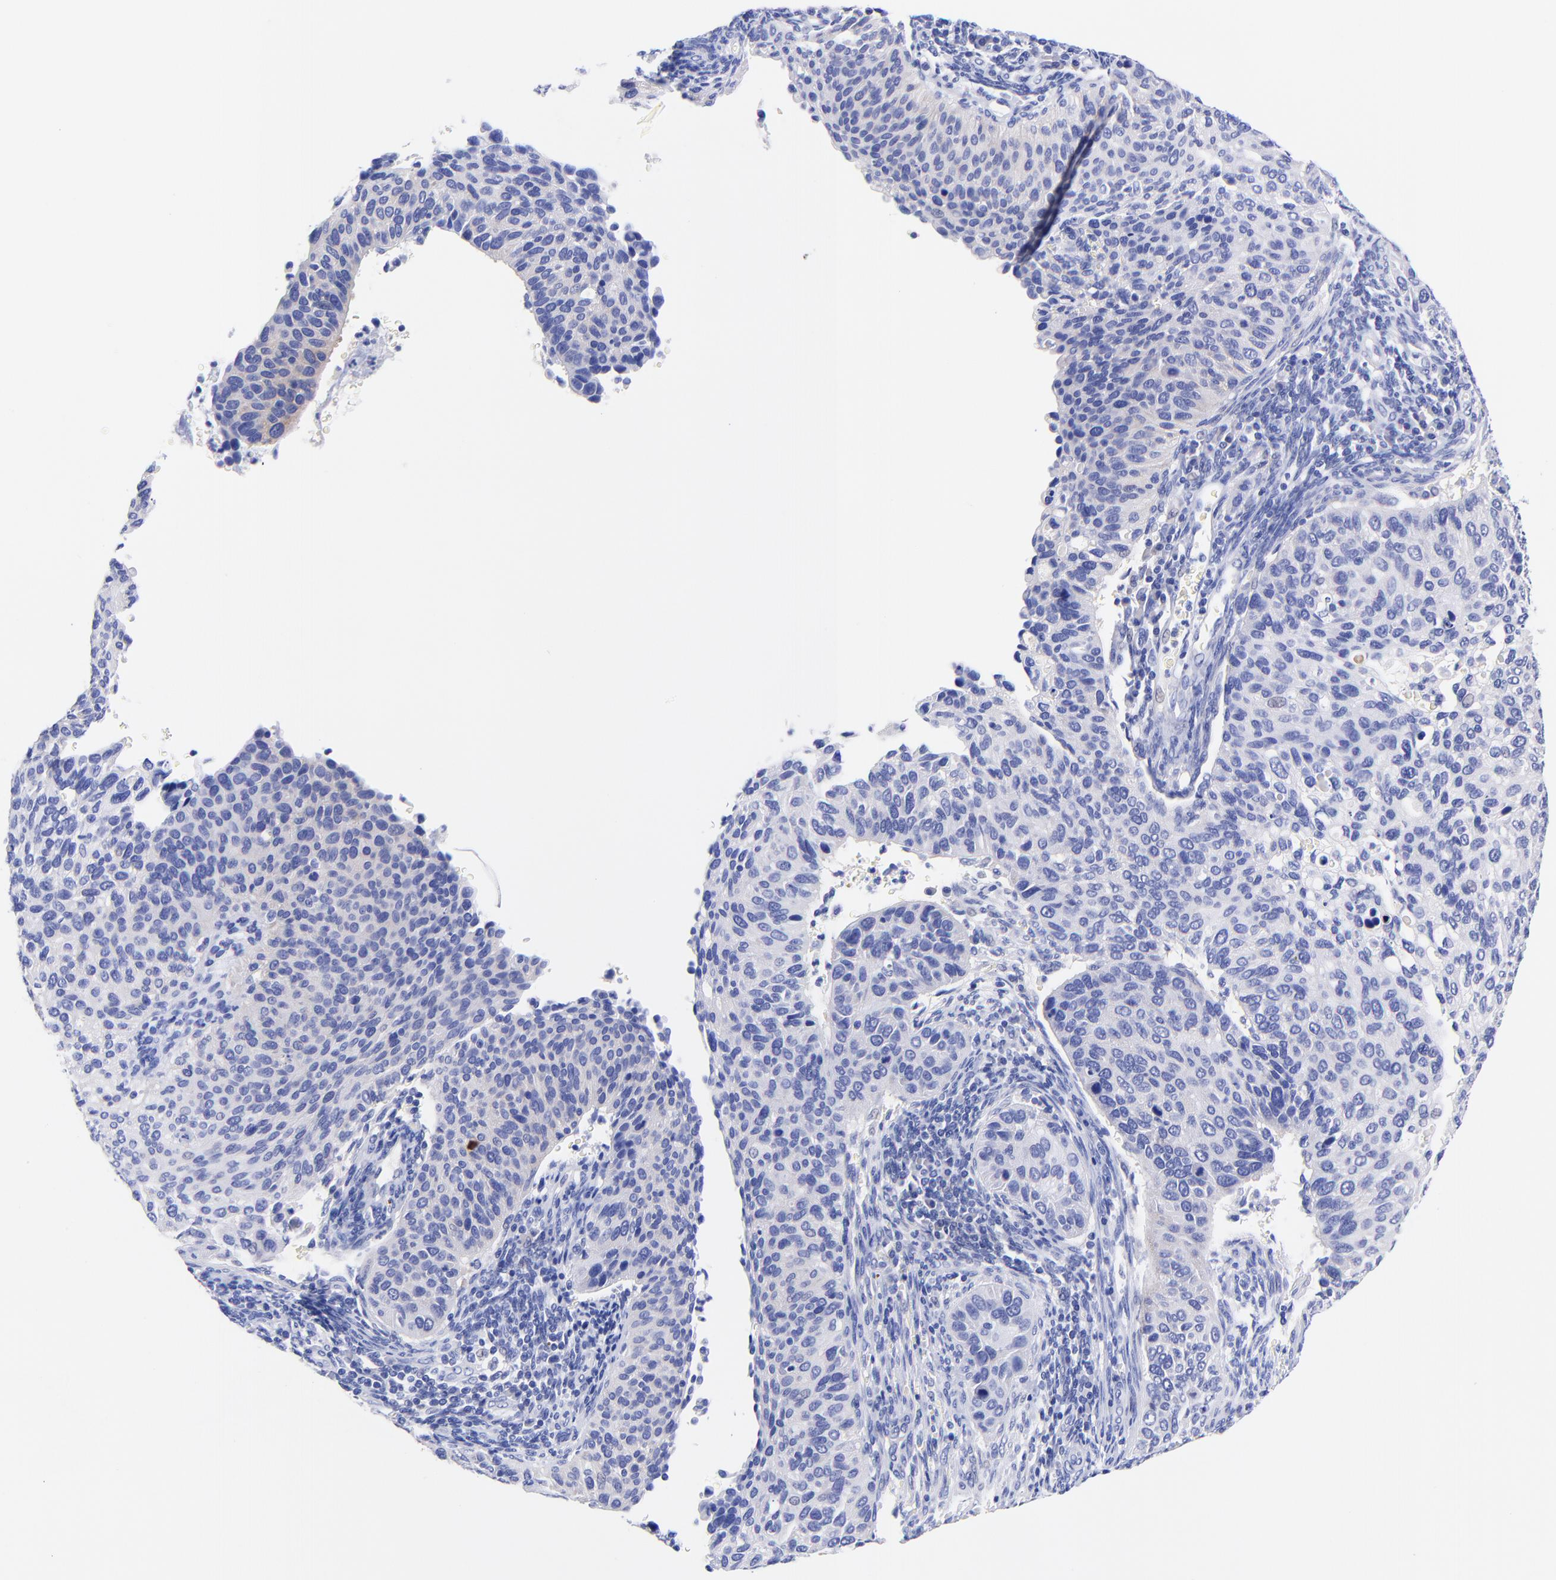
{"staining": {"intensity": "negative", "quantity": "none", "location": "none"}, "tissue": "cervical cancer", "cell_type": "Tumor cells", "image_type": "cancer", "snomed": [{"axis": "morphology", "description": "Adenocarcinoma, NOS"}, {"axis": "topography", "description": "Cervix"}], "caption": "Immunohistochemical staining of human cervical adenocarcinoma reveals no significant positivity in tumor cells. The staining was performed using DAB to visualize the protein expression in brown, while the nuclei were stained in blue with hematoxylin (Magnification: 20x).", "gene": "GPHN", "patient": {"sex": "female", "age": 29}}